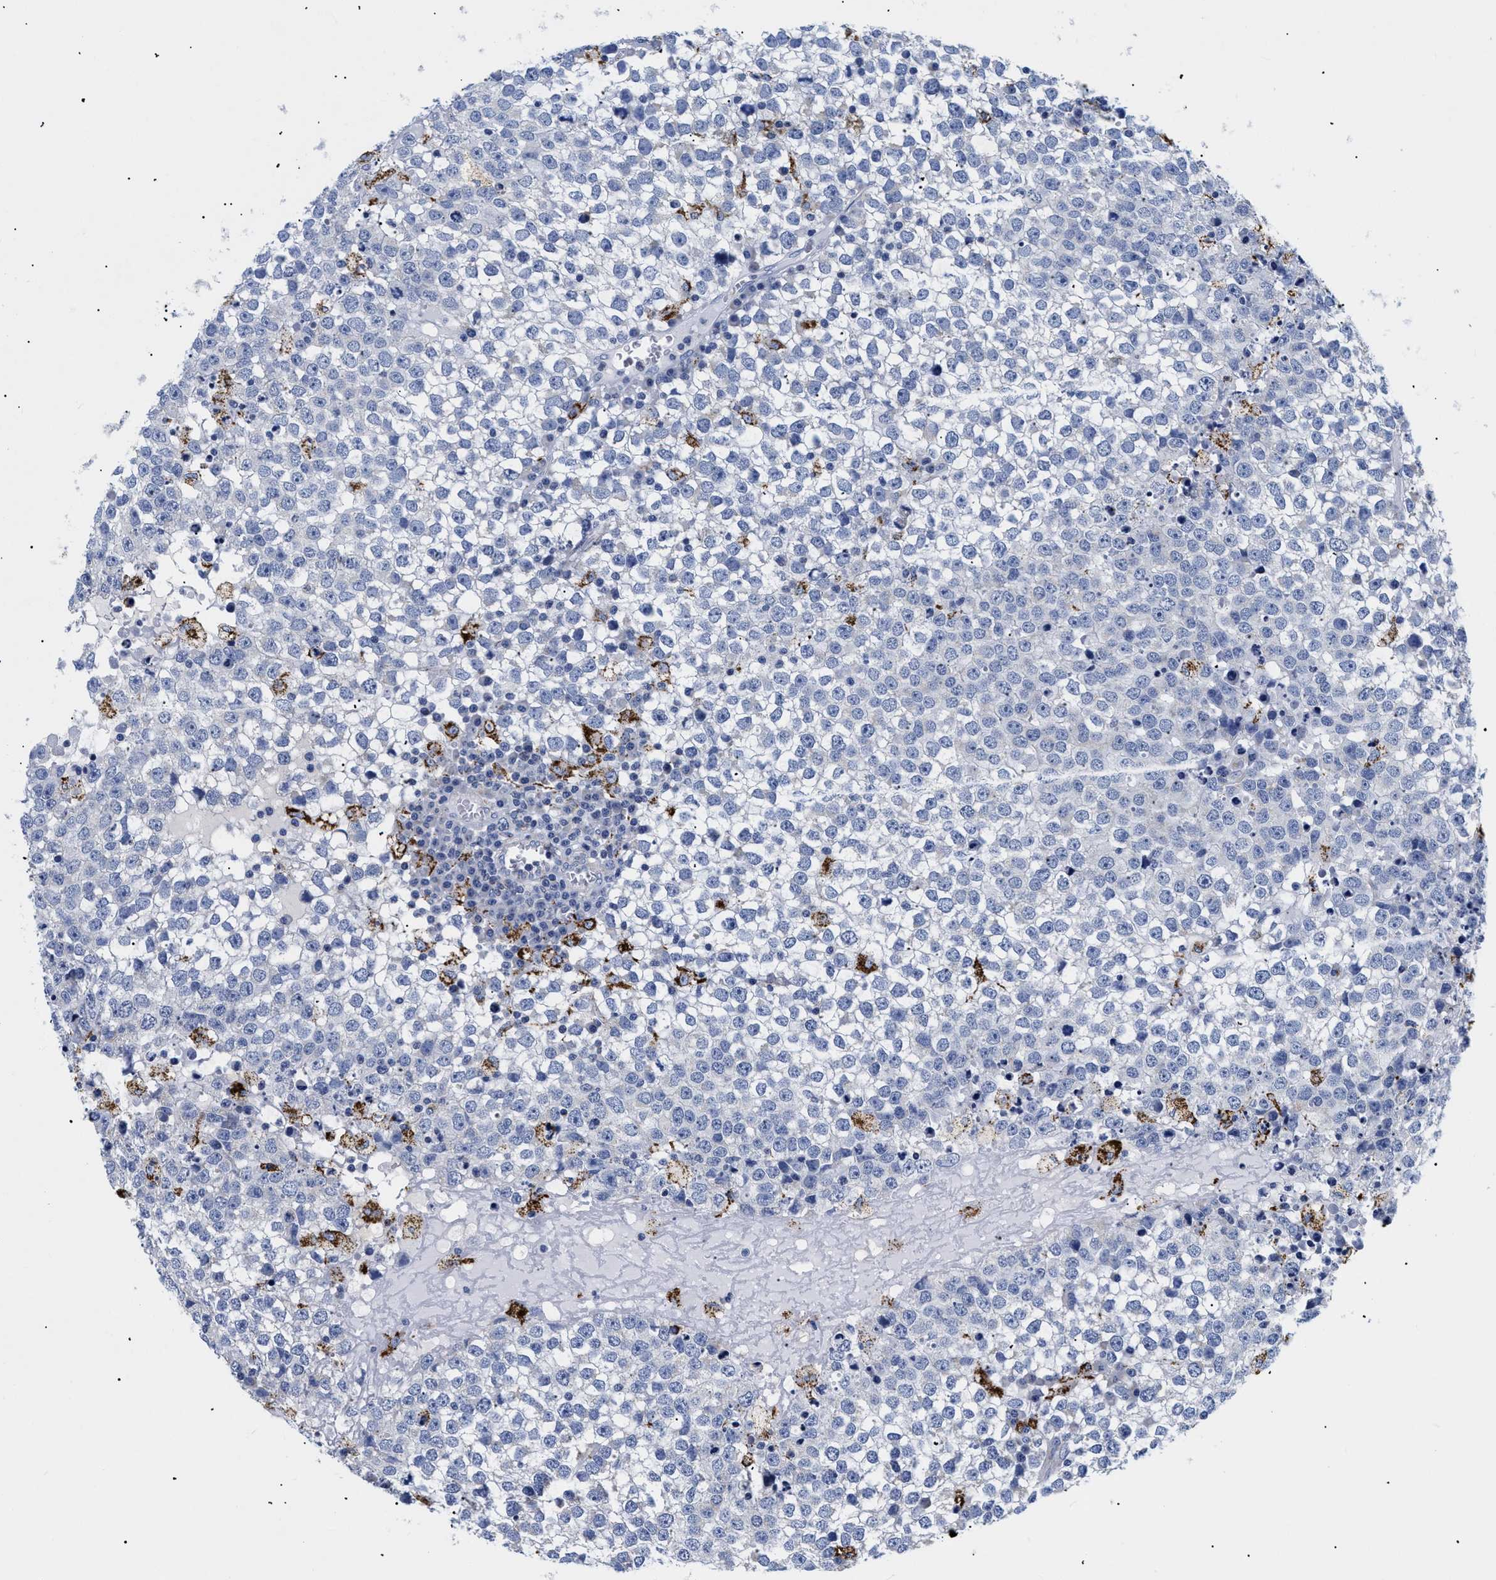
{"staining": {"intensity": "negative", "quantity": "none", "location": "none"}, "tissue": "testis cancer", "cell_type": "Tumor cells", "image_type": "cancer", "snomed": [{"axis": "morphology", "description": "Seminoma, NOS"}, {"axis": "topography", "description": "Testis"}], "caption": "IHC photomicrograph of neoplastic tissue: testis cancer (seminoma) stained with DAB shows no significant protein staining in tumor cells.", "gene": "GPR149", "patient": {"sex": "male", "age": 65}}